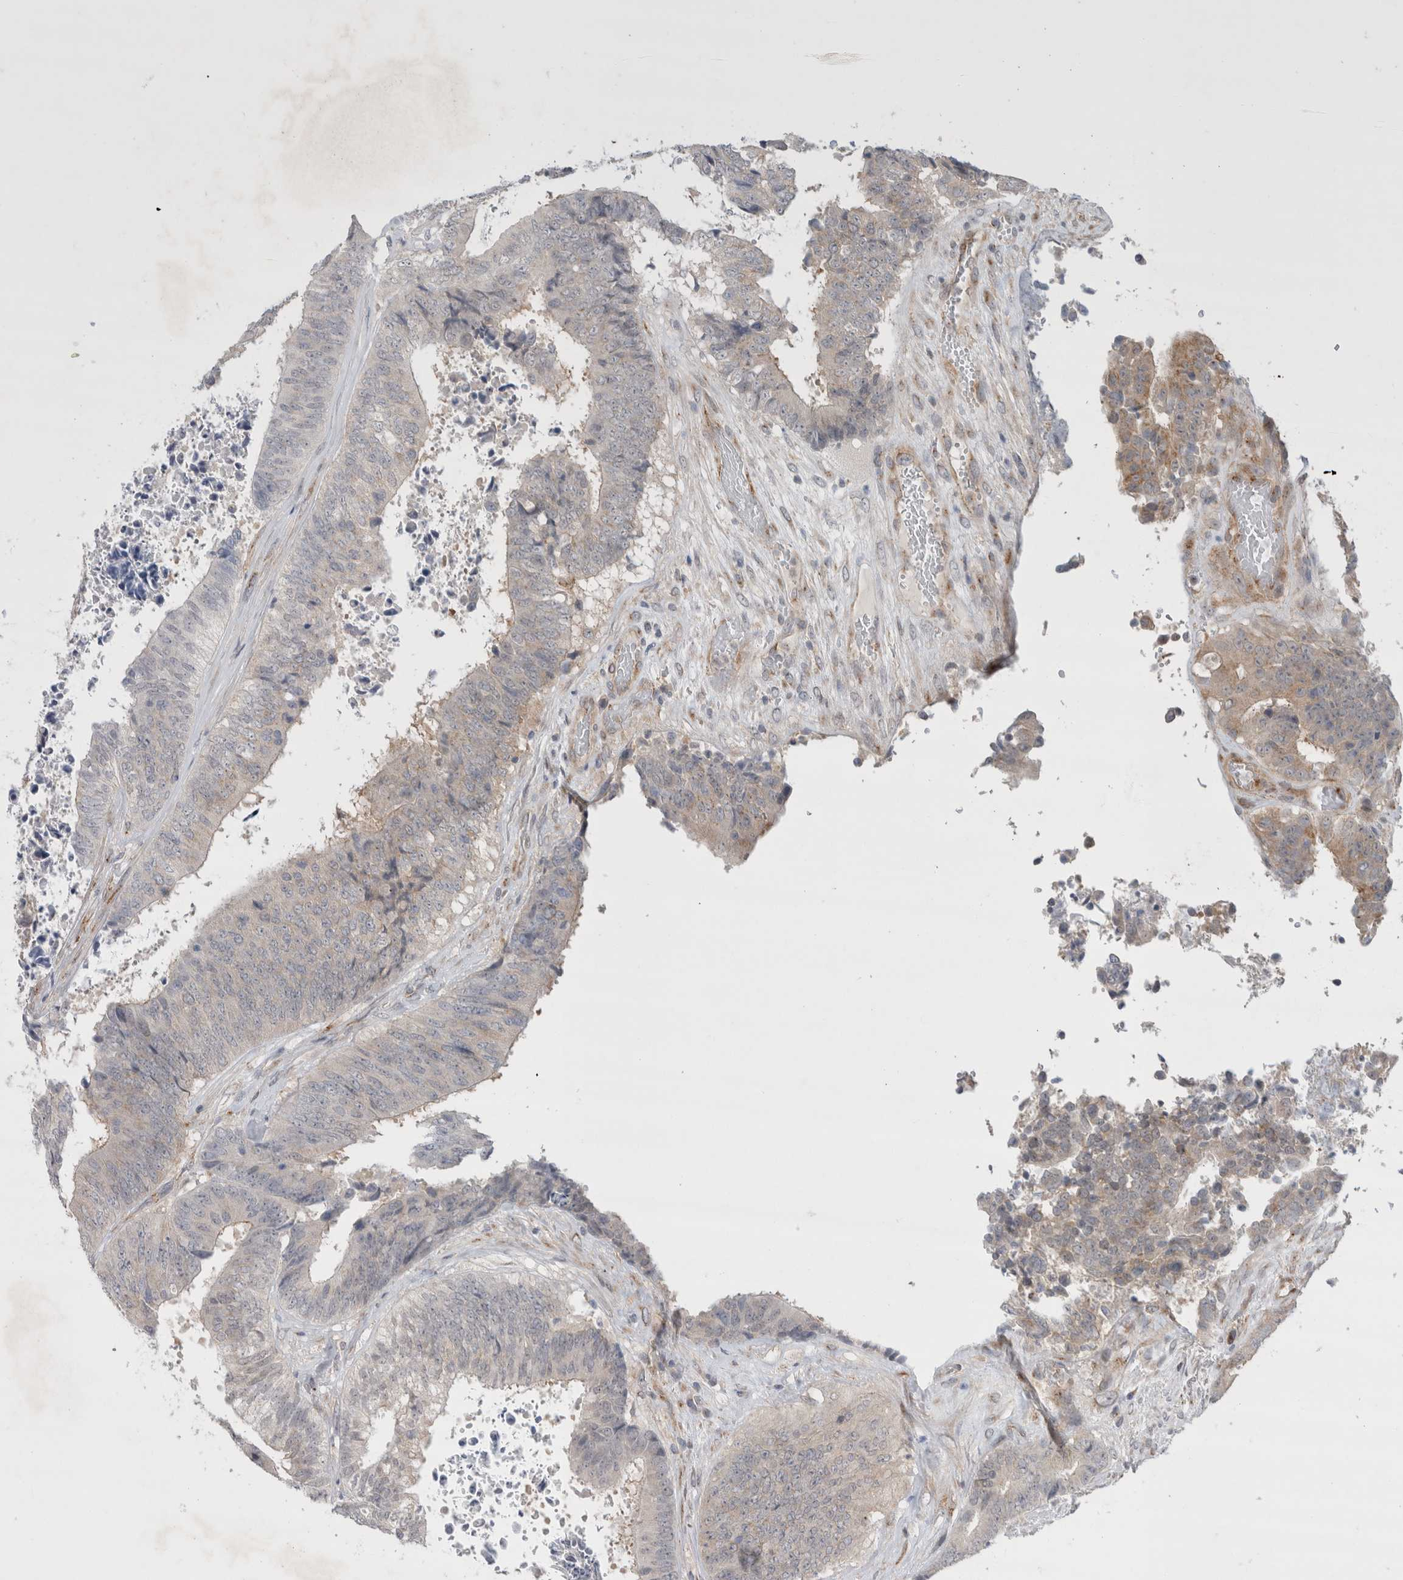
{"staining": {"intensity": "weak", "quantity": "<25%", "location": "cytoplasmic/membranous"}, "tissue": "colorectal cancer", "cell_type": "Tumor cells", "image_type": "cancer", "snomed": [{"axis": "morphology", "description": "Adenocarcinoma, NOS"}, {"axis": "topography", "description": "Rectum"}], "caption": "IHC of human colorectal cancer (adenocarcinoma) demonstrates no expression in tumor cells.", "gene": "BICD2", "patient": {"sex": "male", "age": 72}}